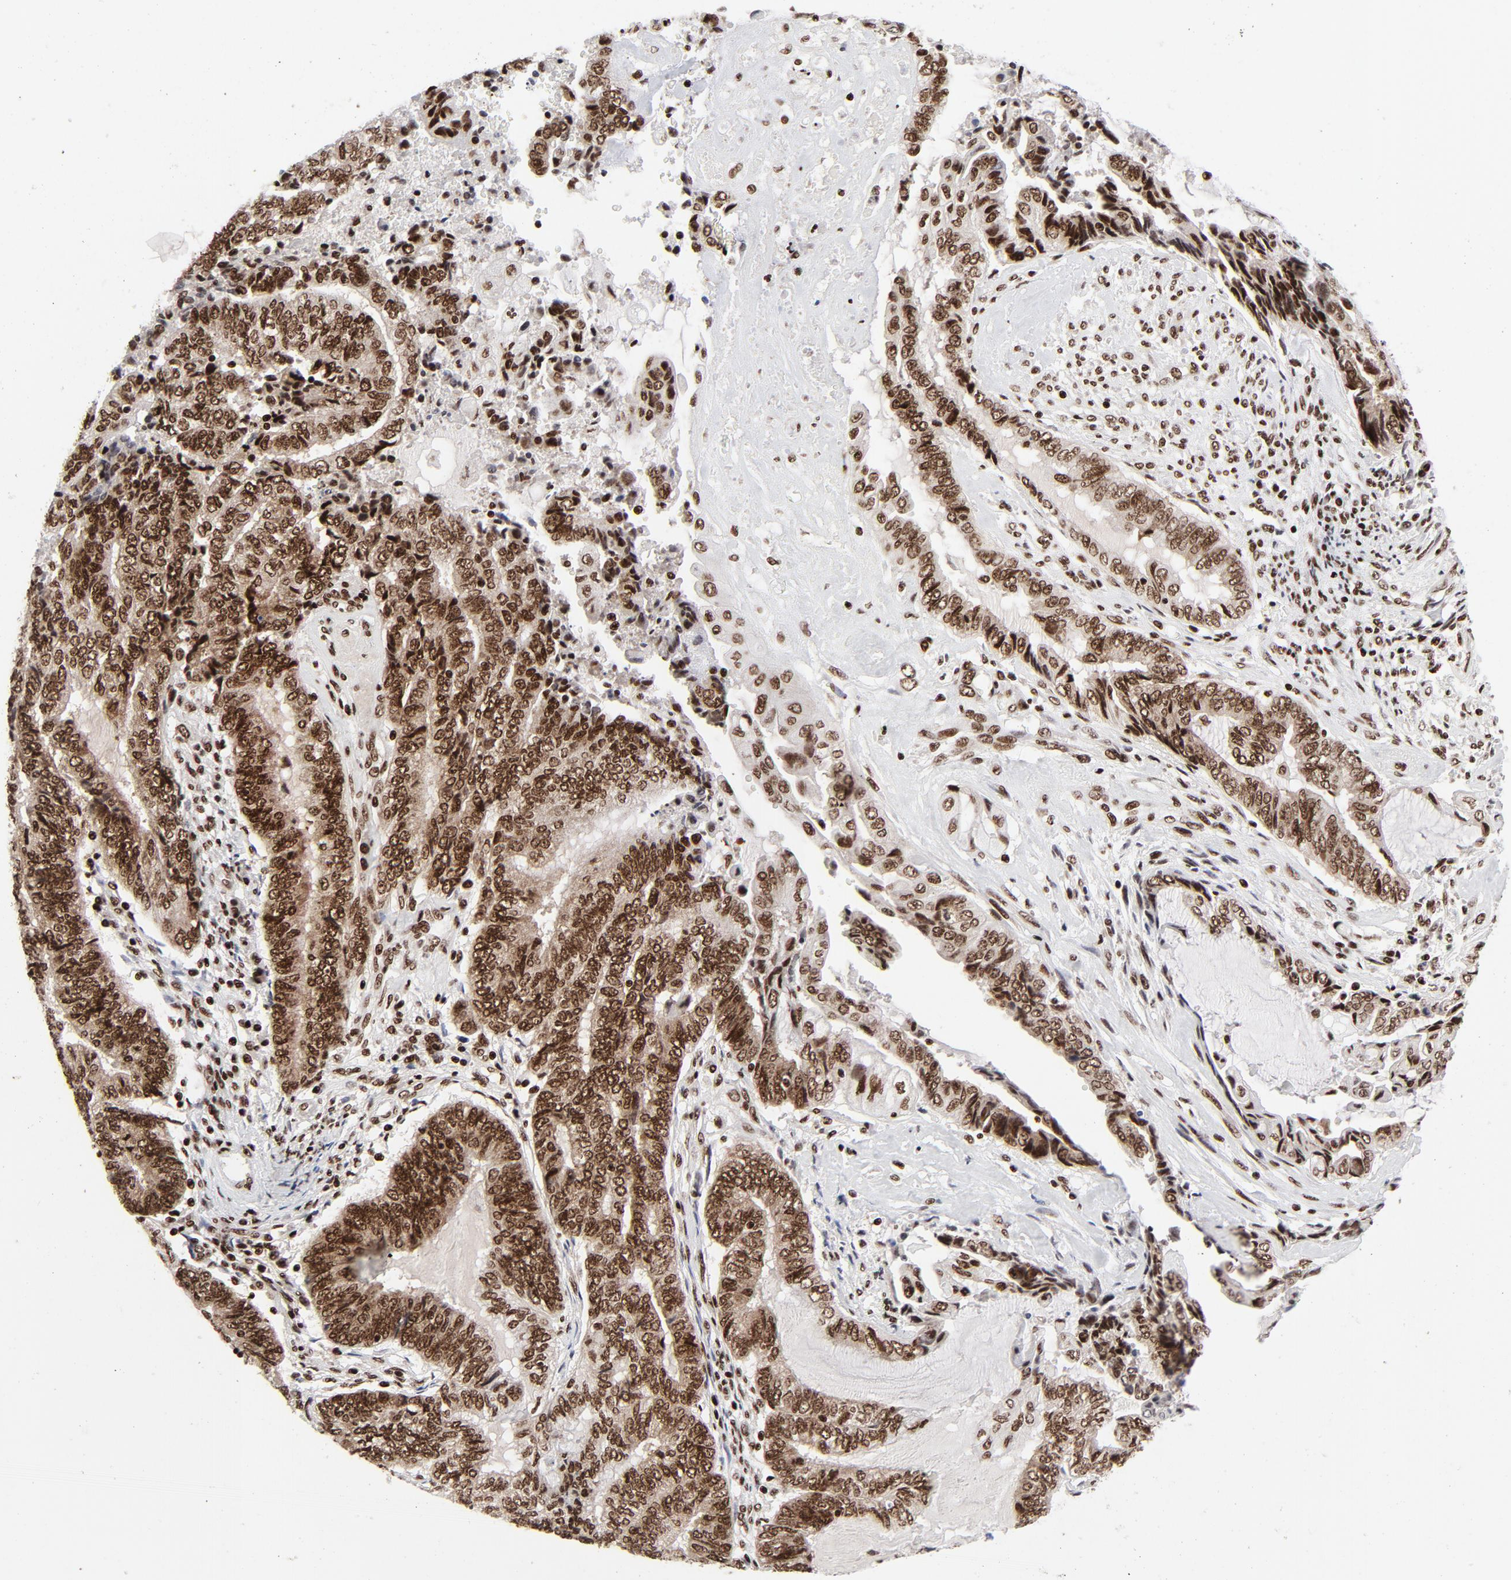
{"staining": {"intensity": "strong", "quantity": ">75%", "location": "nuclear"}, "tissue": "endometrial cancer", "cell_type": "Tumor cells", "image_type": "cancer", "snomed": [{"axis": "morphology", "description": "Adenocarcinoma, NOS"}, {"axis": "topography", "description": "Uterus"}, {"axis": "topography", "description": "Endometrium"}], "caption": "High-magnification brightfield microscopy of endometrial cancer (adenocarcinoma) stained with DAB (3,3'-diaminobenzidine) (brown) and counterstained with hematoxylin (blue). tumor cells exhibit strong nuclear expression is identified in about>75% of cells. (IHC, brightfield microscopy, high magnification).", "gene": "NFYB", "patient": {"sex": "female", "age": 70}}